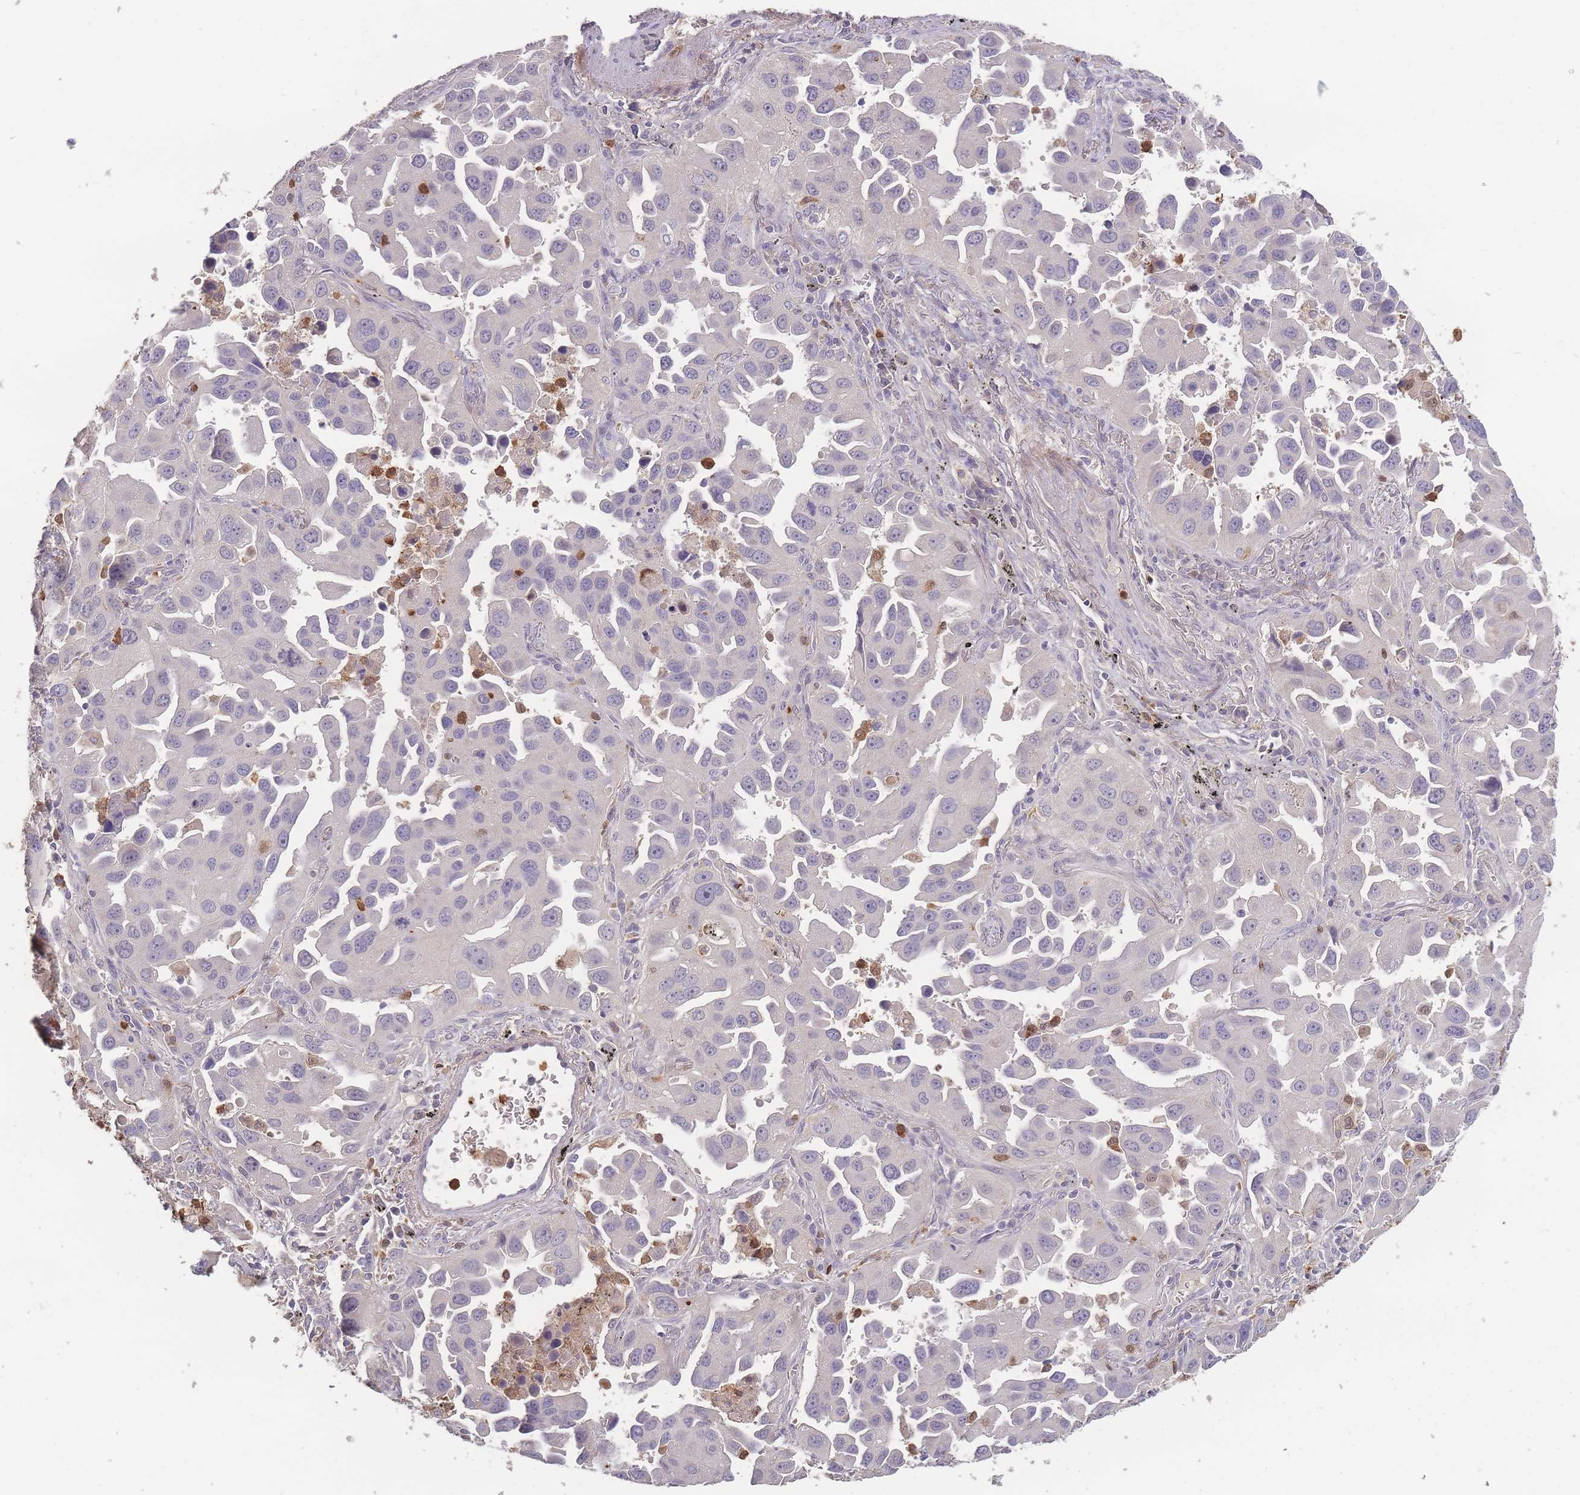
{"staining": {"intensity": "negative", "quantity": "none", "location": "none"}, "tissue": "lung cancer", "cell_type": "Tumor cells", "image_type": "cancer", "snomed": [{"axis": "morphology", "description": "Adenocarcinoma, NOS"}, {"axis": "topography", "description": "Lung"}], "caption": "Tumor cells are negative for protein expression in human lung cancer (adenocarcinoma). Nuclei are stained in blue.", "gene": "BST1", "patient": {"sex": "male", "age": 66}}